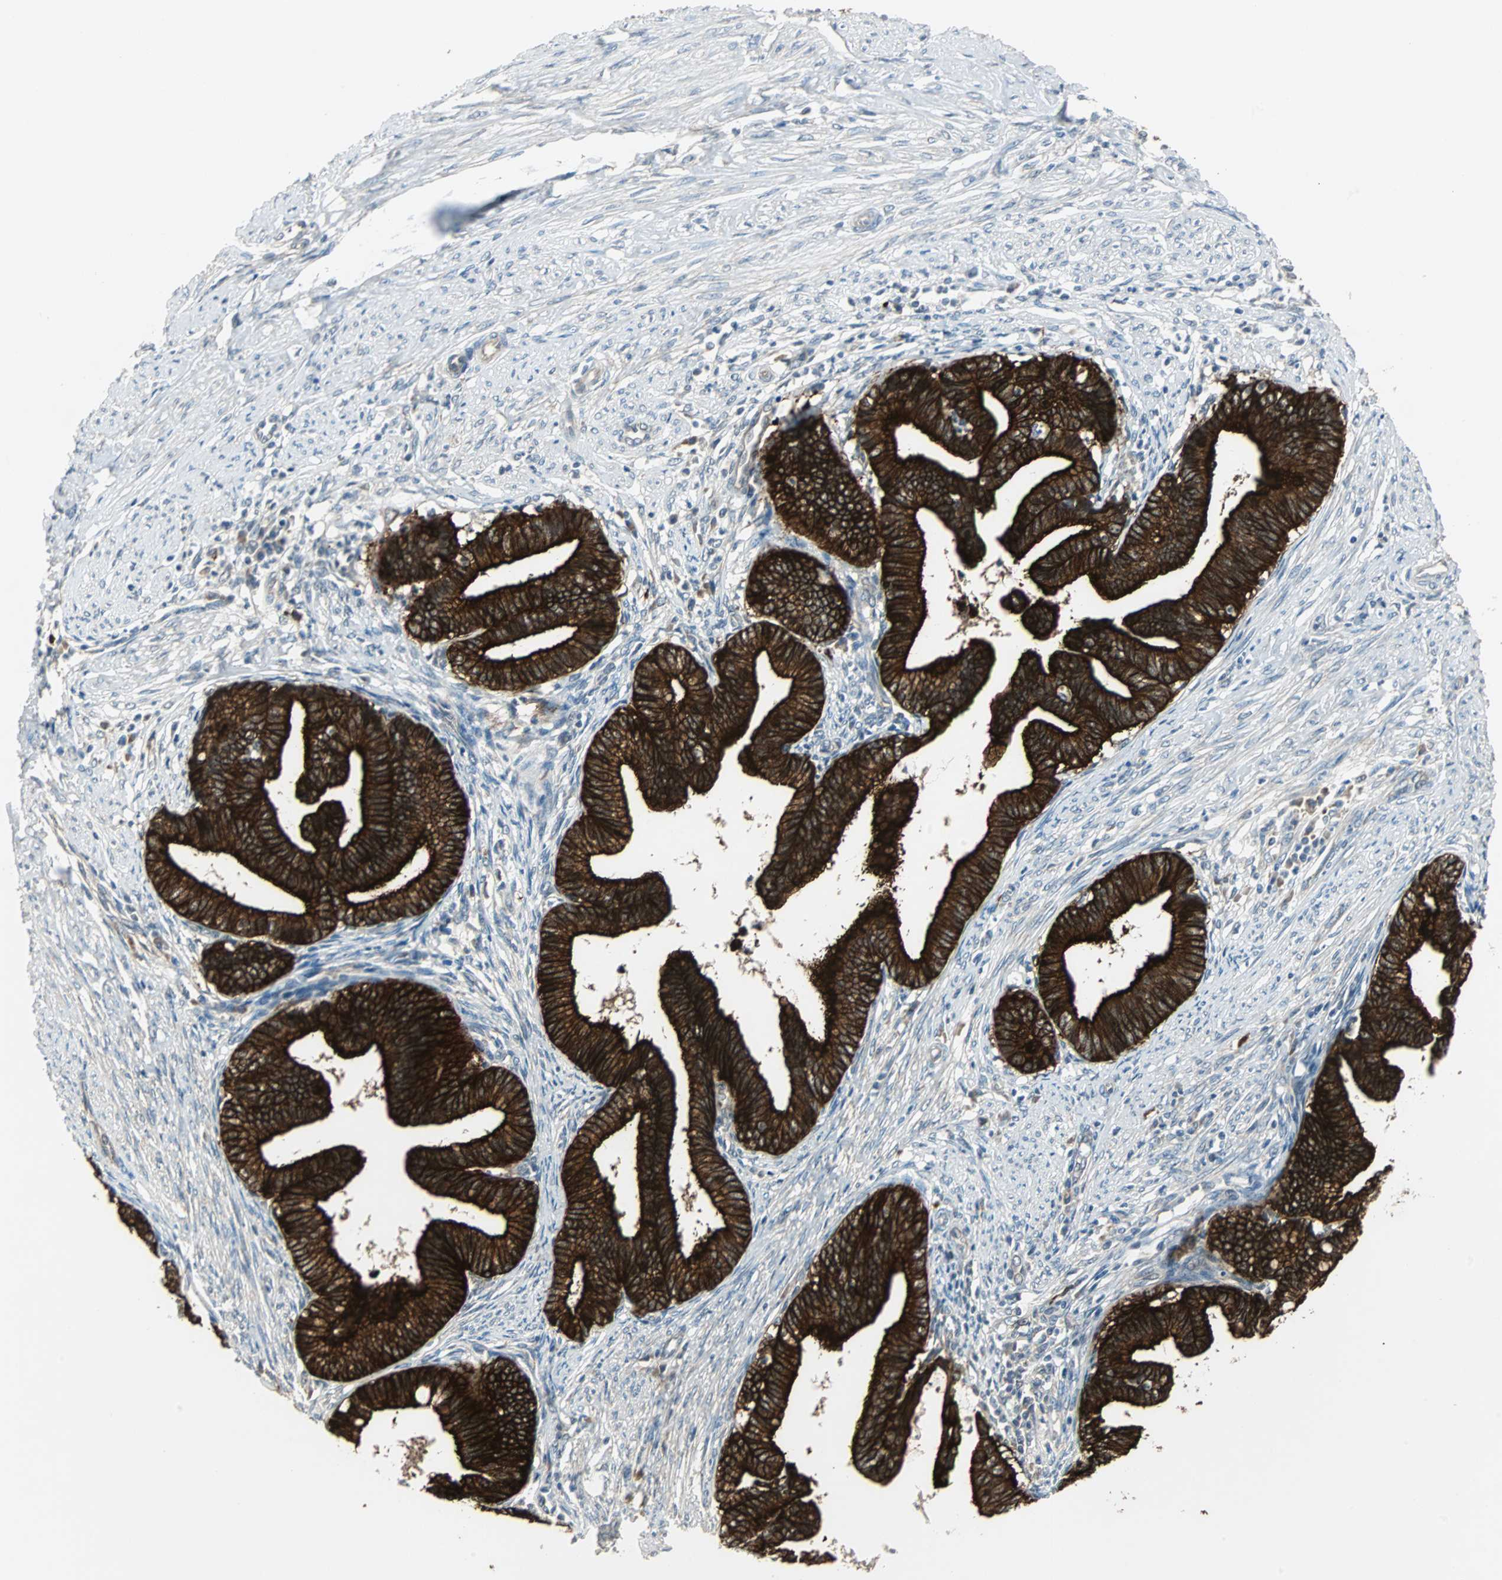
{"staining": {"intensity": "strong", "quantity": ">75%", "location": "cytoplasmic/membranous"}, "tissue": "cervical cancer", "cell_type": "Tumor cells", "image_type": "cancer", "snomed": [{"axis": "morphology", "description": "Adenocarcinoma, NOS"}, {"axis": "topography", "description": "Cervix"}], "caption": "An image of human adenocarcinoma (cervical) stained for a protein demonstrates strong cytoplasmic/membranous brown staining in tumor cells. Using DAB (3,3'-diaminobenzidine) (brown) and hematoxylin (blue) stains, captured at high magnification using brightfield microscopy.", "gene": "CMC2", "patient": {"sex": "female", "age": 36}}